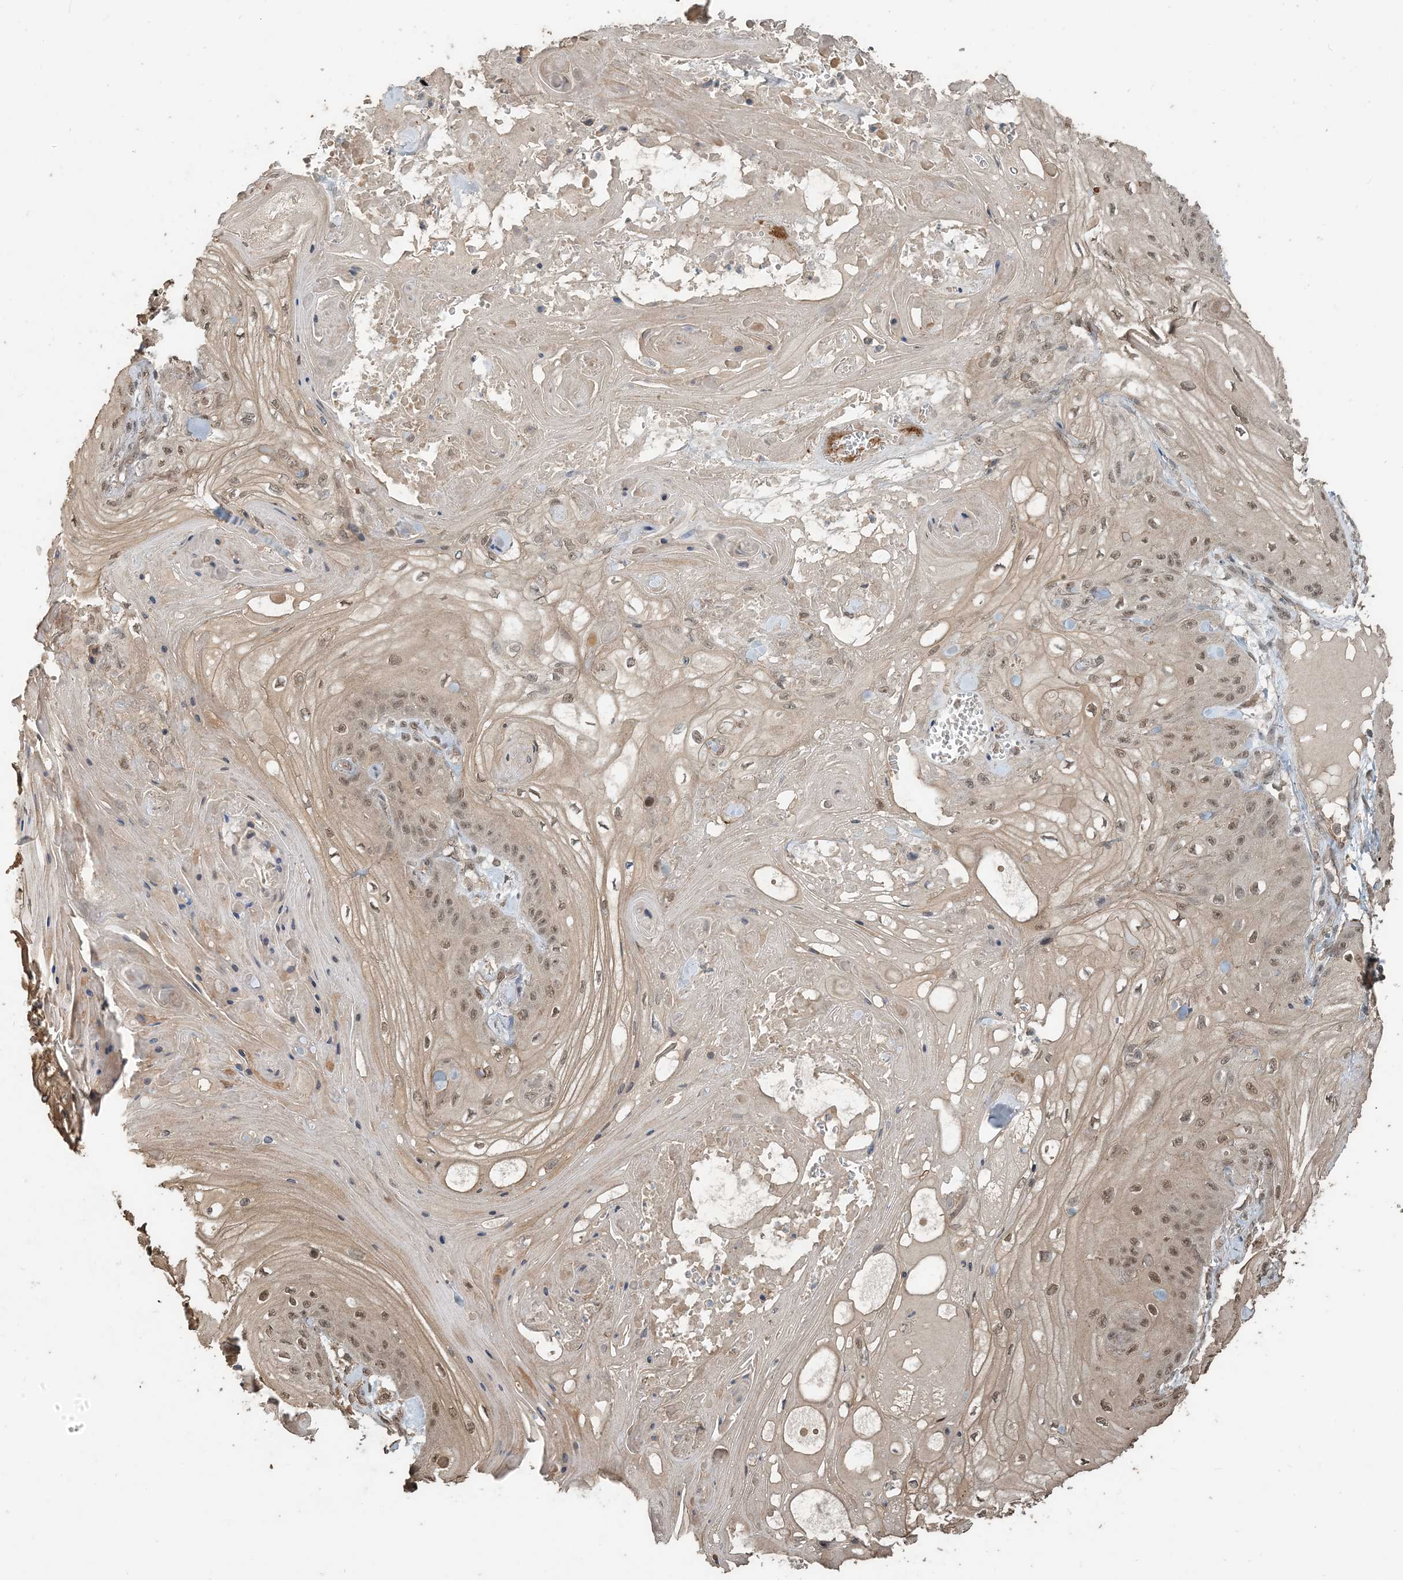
{"staining": {"intensity": "moderate", "quantity": ">75%", "location": "nuclear"}, "tissue": "skin cancer", "cell_type": "Tumor cells", "image_type": "cancer", "snomed": [{"axis": "morphology", "description": "Squamous cell carcinoma, NOS"}, {"axis": "topography", "description": "Skin"}], "caption": "Immunohistochemical staining of skin squamous cell carcinoma shows medium levels of moderate nuclear staining in approximately >75% of tumor cells.", "gene": "ZC3H12A", "patient": {"sex": "male", "age": 74}}